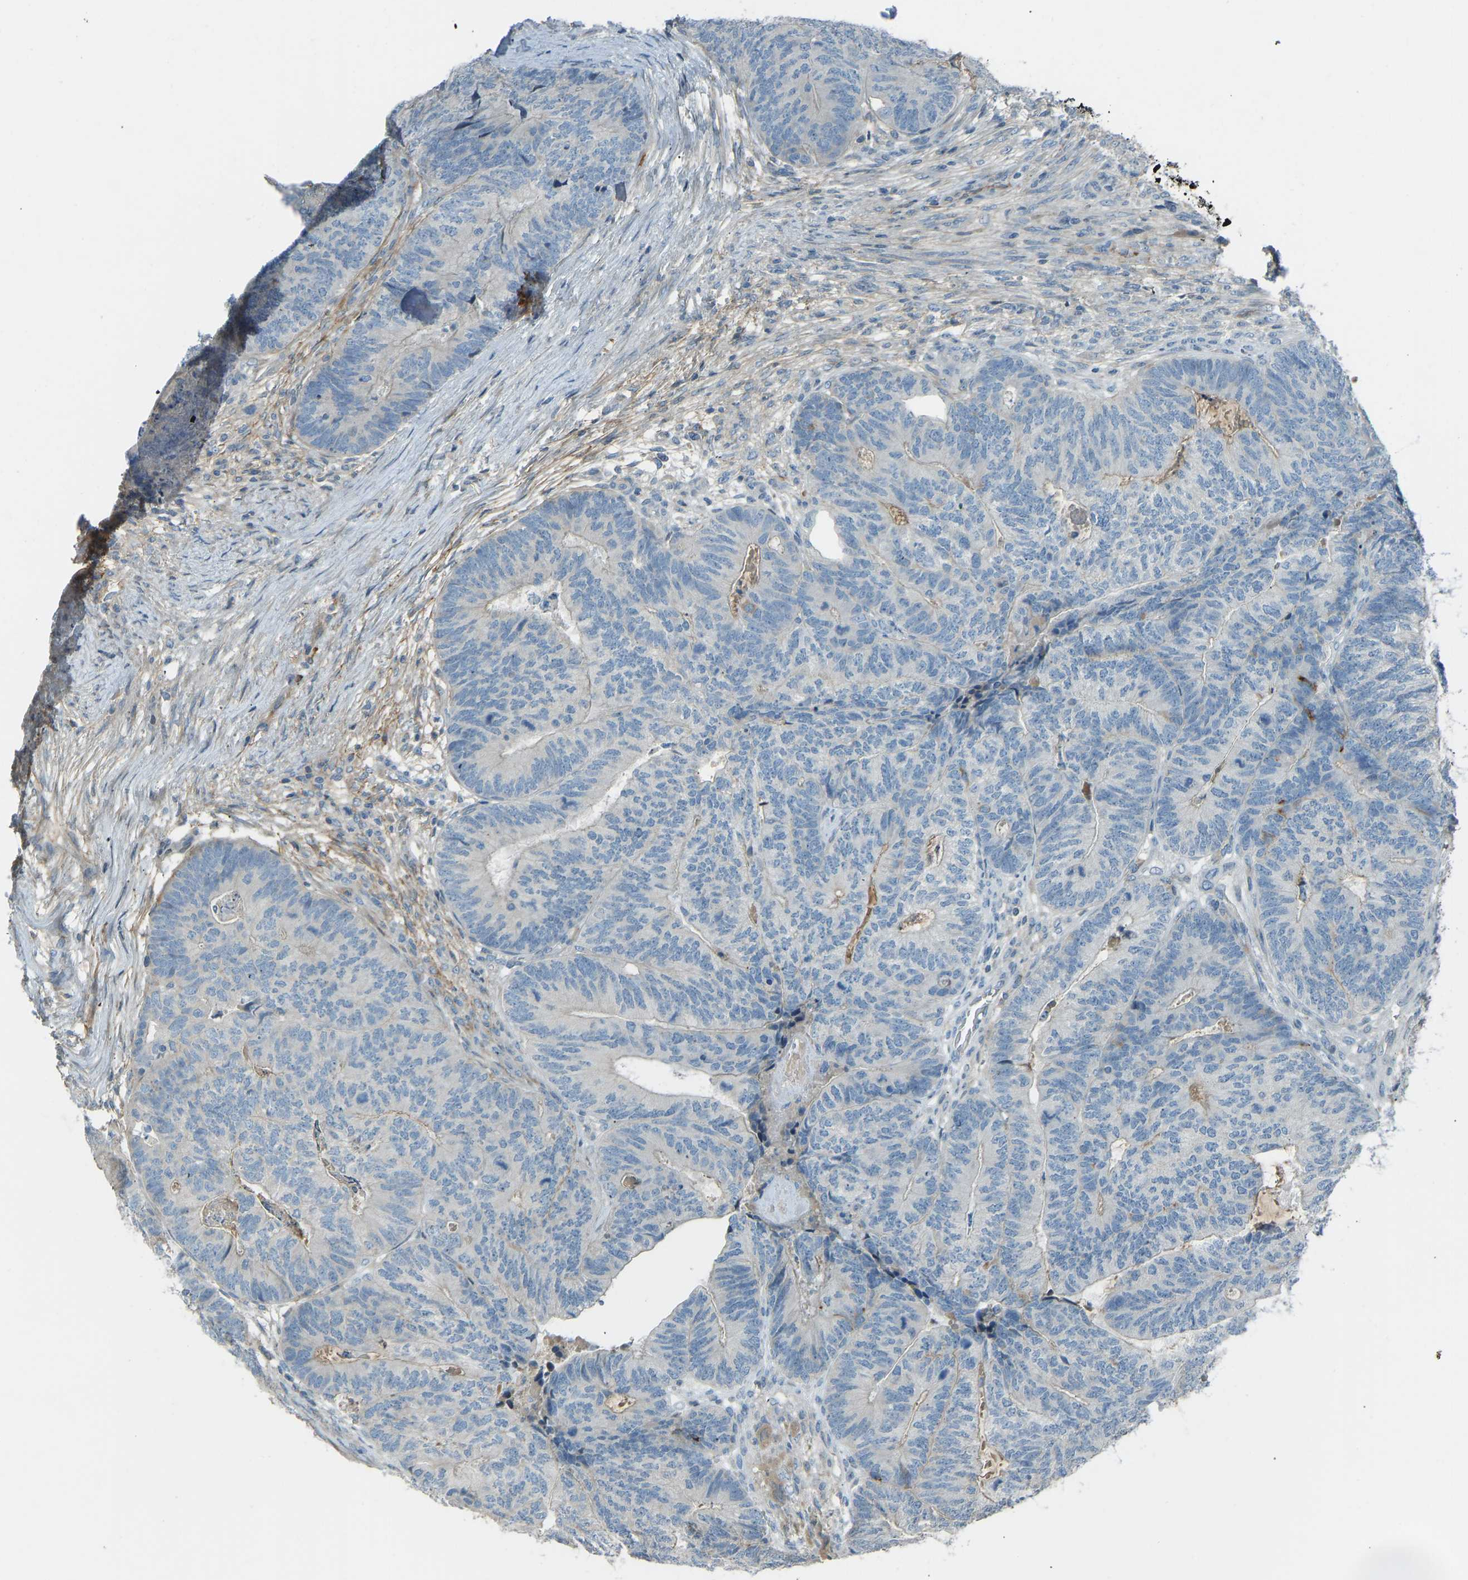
{"staining": {"intensity": "negative", "quantity": "none", "location": "none"}, "tissue": "colorectal cancer", "cell_type": "Tumor cells", "image_type": "cancer", "snomed": [{"axis": "morphology", "description": "Adenocarcinoma, NOS"}, {"axis": "topography", "description": "Colon"}], "caption": "This is an immunohistochemistry photomicrograph of human adenocarcinoma (colorectal). There is no expression in tumor cells.", "gene": "FBLN2", "patient": {"sex": "female", "age": 67}}